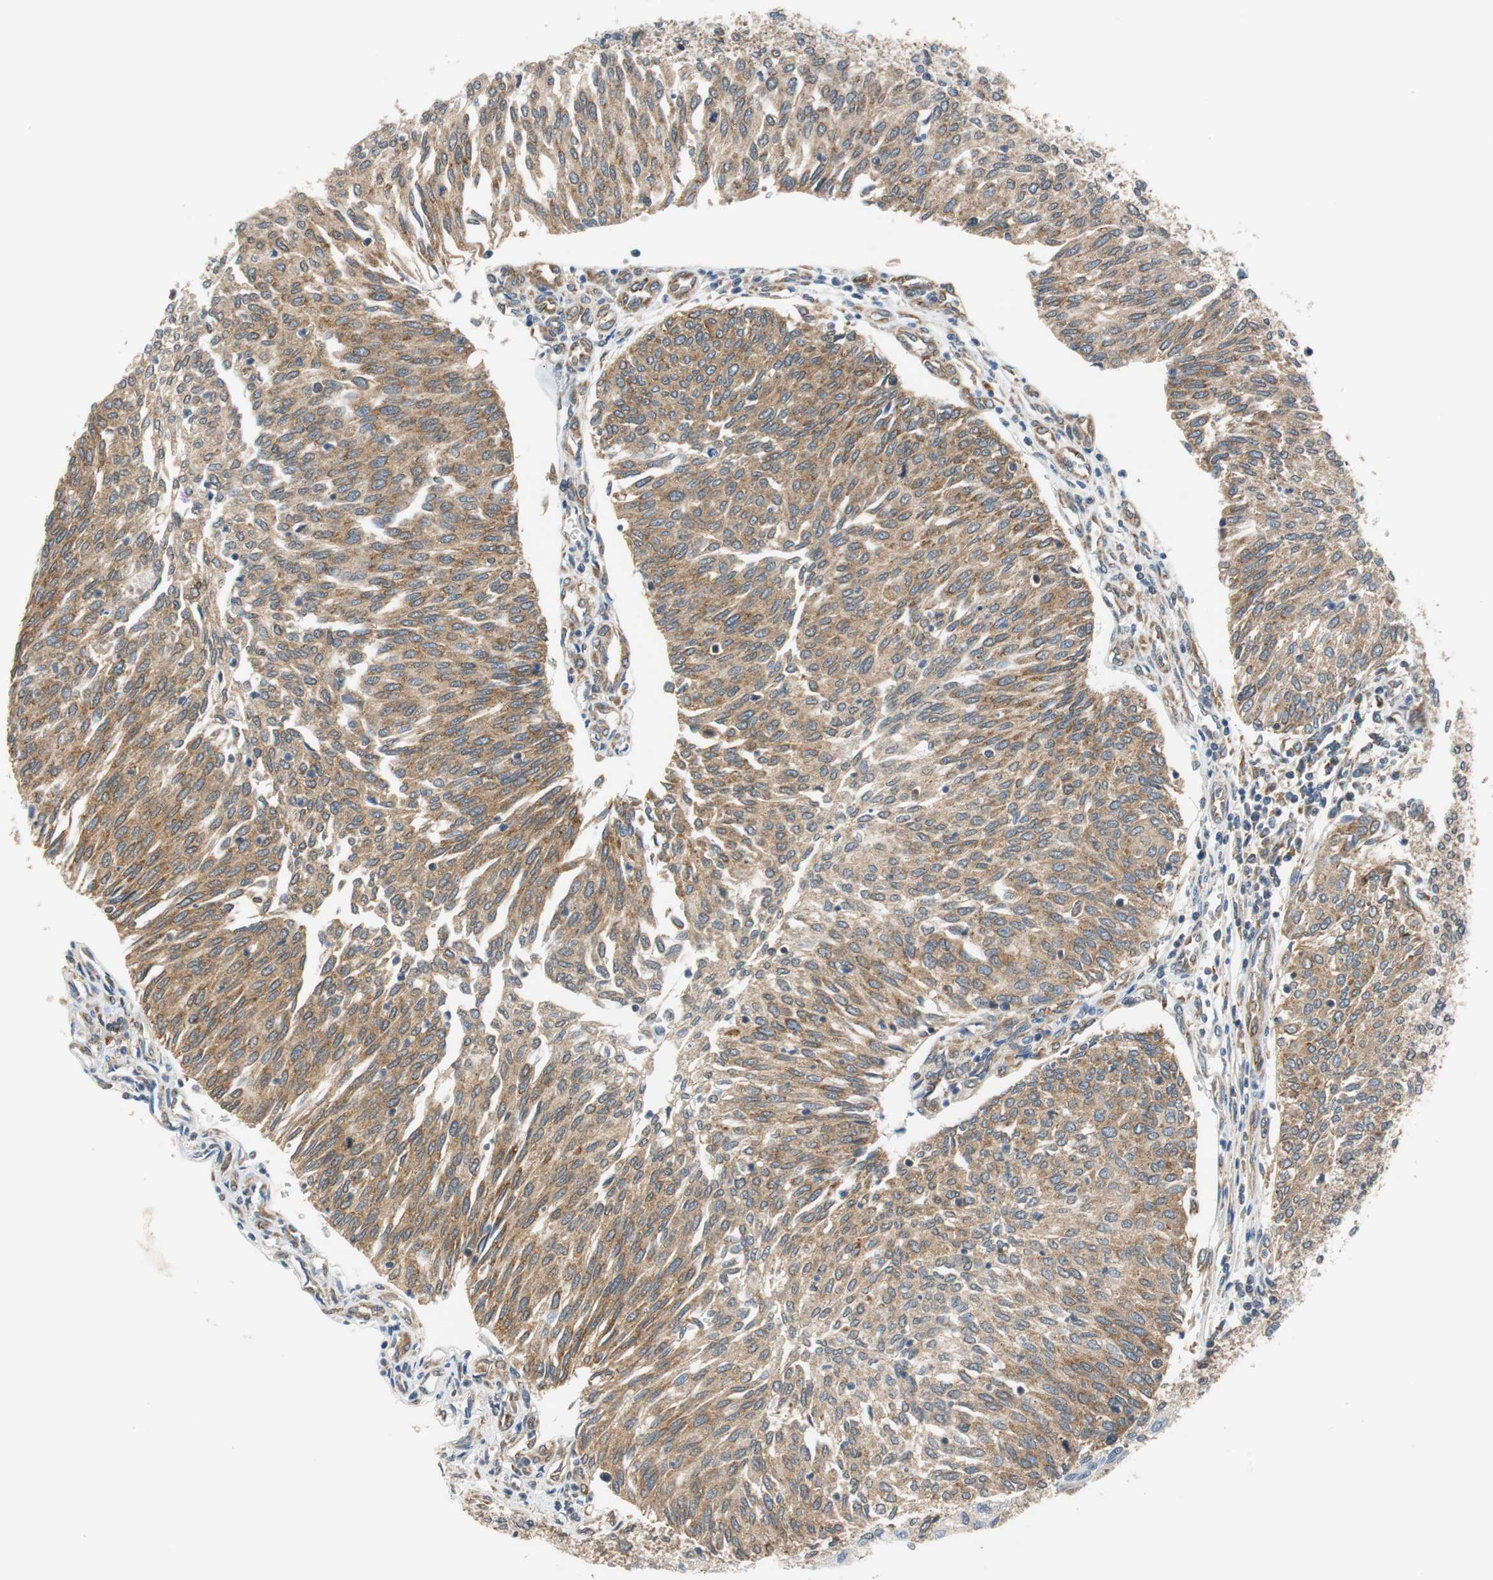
{"staining": {"intensity": "moderate", "quantity": ">75%", "location": "cytoplasmic/membranous"}, "tissue": "urothelial cancer", "cell_type": "Tumor cells", "image_type": "cancer", "snomed": [{"axis": "morphology", "description": "Urothelial carcinoma, Low grade"}, {"axis": "topography", "description": "Urinary bladder"}], "caption": "The micrograph displays immunohistochemical staining of urothelial cancer. There is moderate cytoplasmic/membranous positivity is present in approximately >75% of tumor cells.", "gene": "CNOT3", "patient": {"sex": "female", "age": 79}}